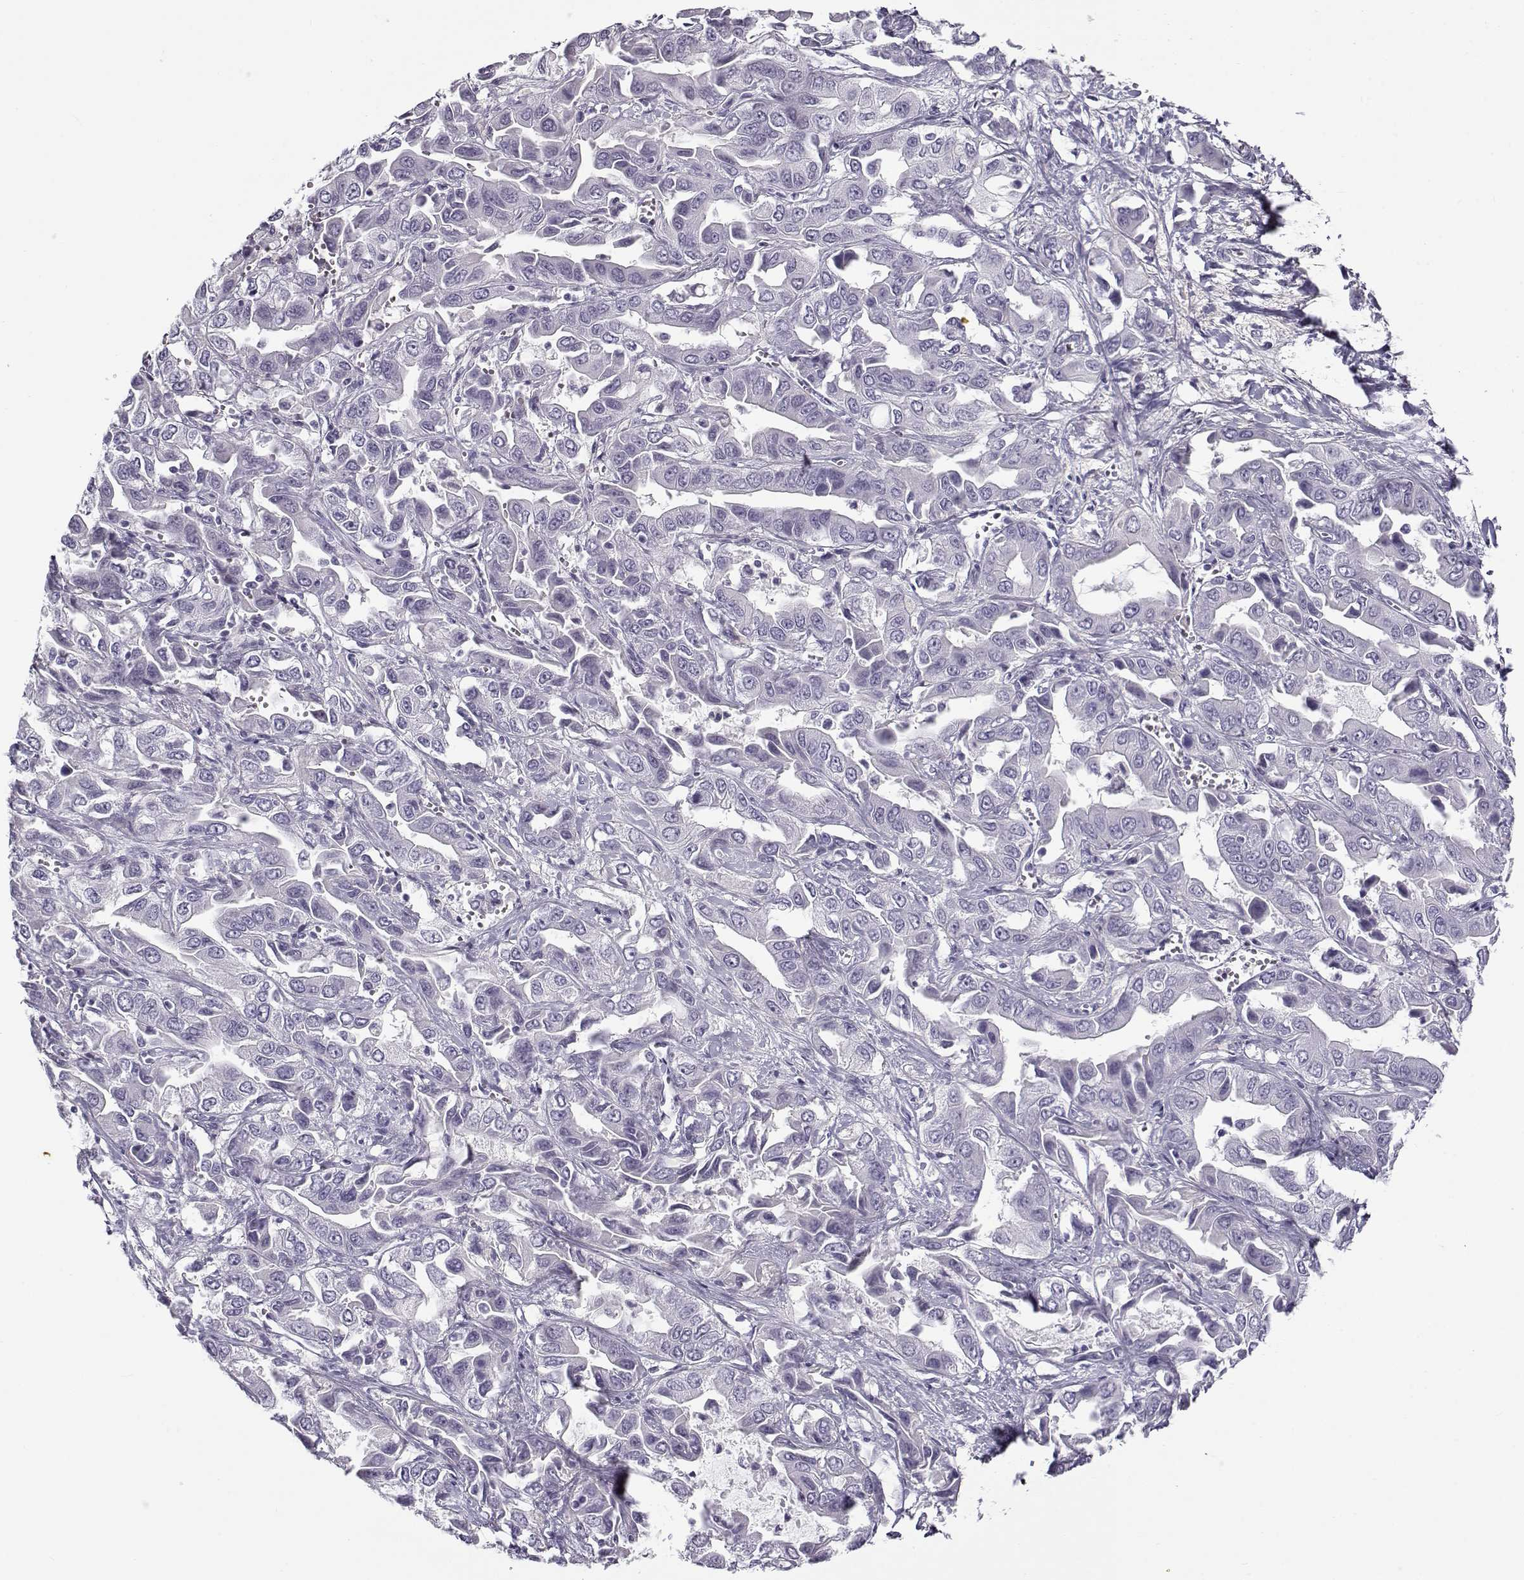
{"staining": {"intensity": "negative", "quantity": "none", "location": "none"}, "tissue": "liver cancer", "cell_type": "Tumor cells", "image_type": "cancer", "snomed": [{"axis": "morphology", "description": "Cholangiocarcinoma"}, {"axis": "topography", "description": "Liver"}], "caption": "Immunohistochemical staining of human liver cancer (cholangiocarcinoma) reveals no significant expression in tumor cells.", "gene": "GTSF1L", "patient": {"sex": "female", "age": 52}}